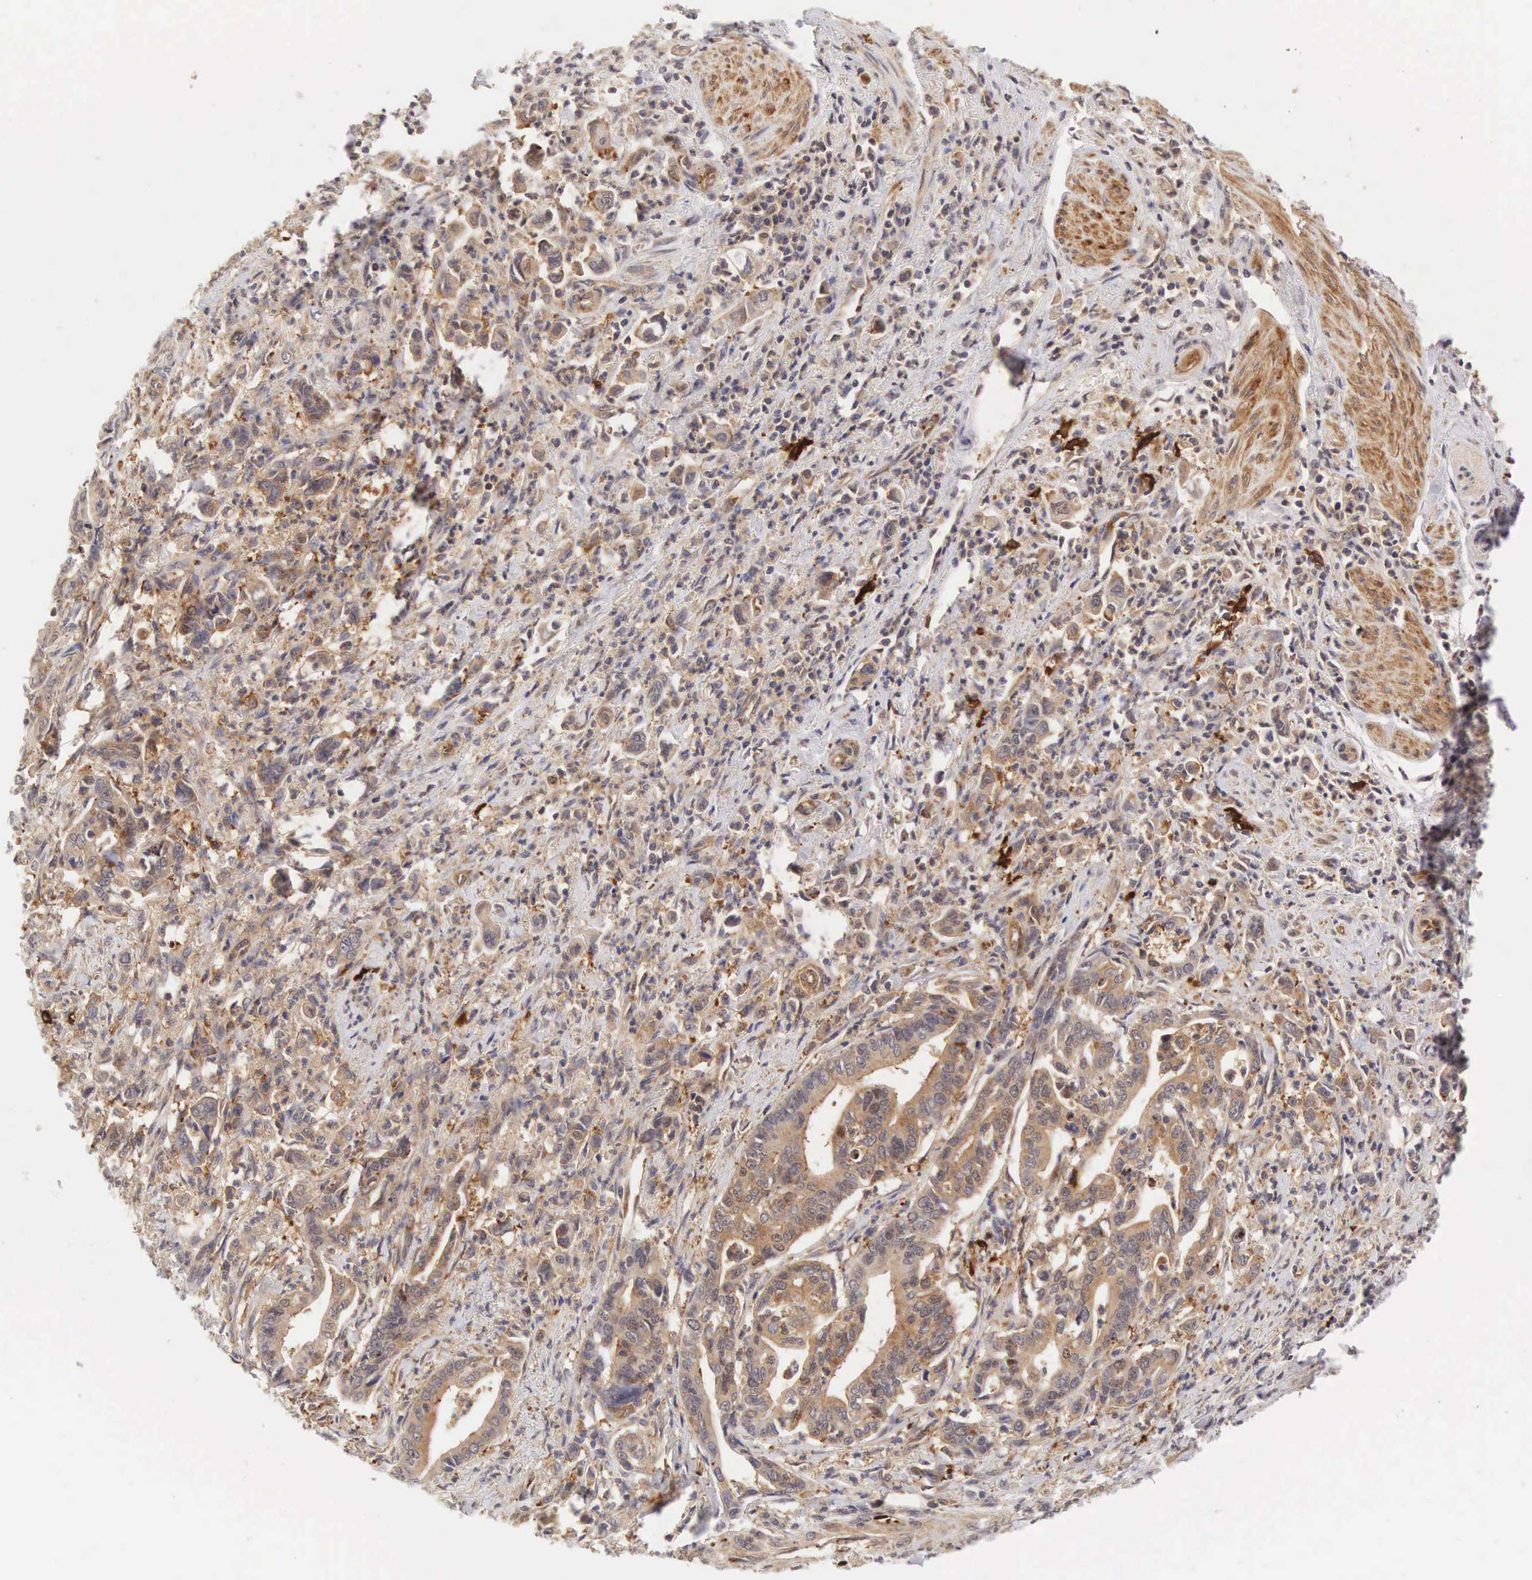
{"staining": {"intensity": "weak", "quantity": ">75%", "location": "cytoplasmic/membranous"}, "tissue": "stomach cancer", "cell_type": "Tumor cells", "image_type": "cancer", "snomed": [{"axis": "morphology", "description": "Adenocarcinoma, NOS"}, {"axis": "topography", "description": "Stomach"}], "caption": "IHC photomicrograph of human stomach adenocarcinoma stained for a protein (brown), which demonstrates low levels of weak cytoplasmic/membranous positivity in approximately >75% of tumor cells.", "gene": "CD1A", "patient": {"sex": "female", "age": 76}}